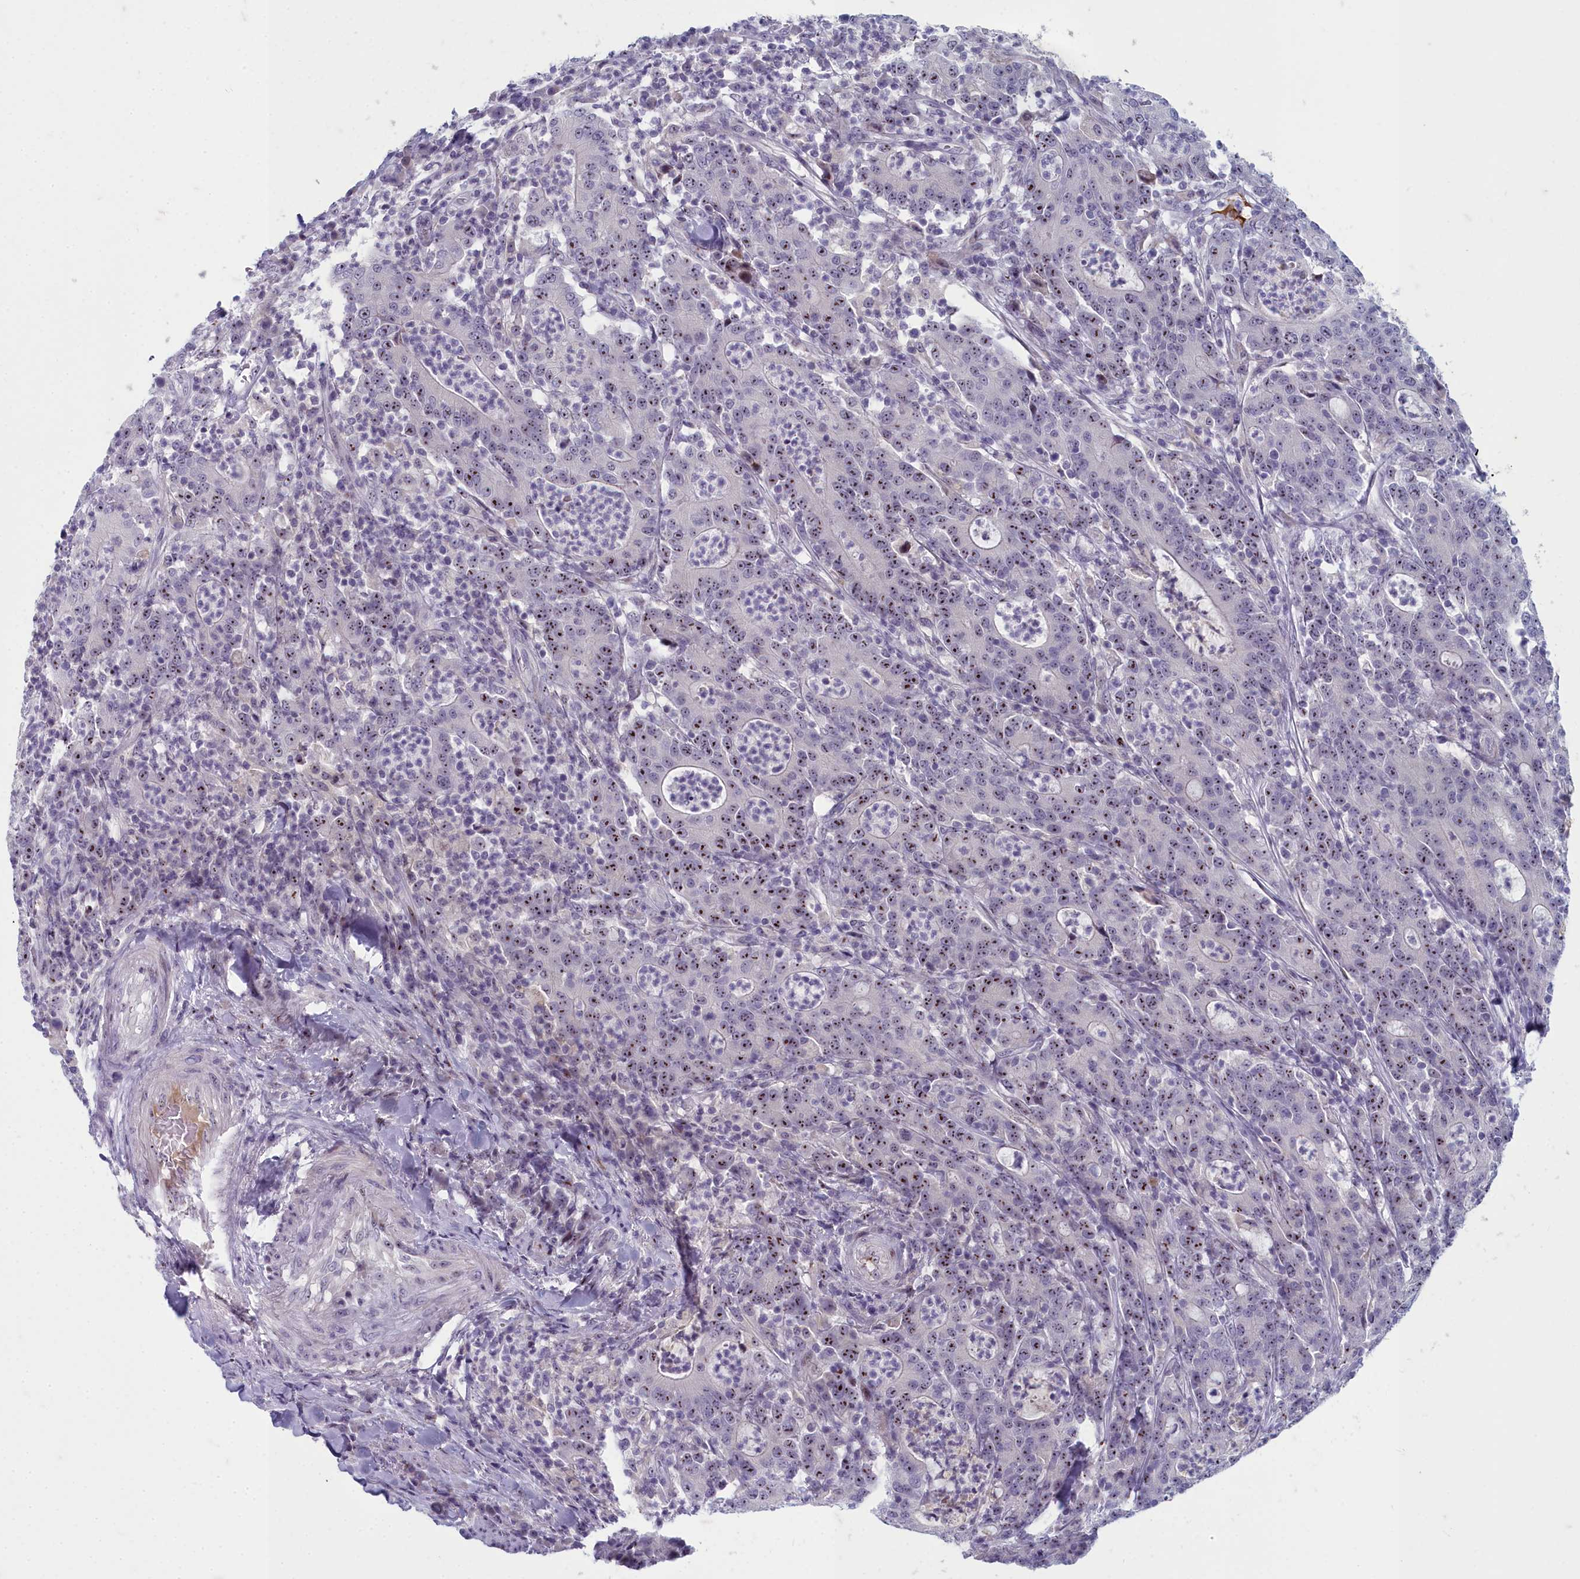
{"staining": {"intensity": "moderate", "quantity": ">75%", "location": "nuclear"}, "tissue": "colorectal cancer", "cell_type": "Tumor cells", "image_type": "cancer", "snomed": [{"axis": "morphology", "description": "Adenocarcinoma, NOS"}, {"axis": "topography", "description": "Colon"}], "caption": "Colorectal cancer (adenocarcinoma) tissue demonstrates moderate nuclear expression in approximately >75% of tumor cells", "gene": "INSYN2A", "patient": {"sex": "male", "age": 83}}